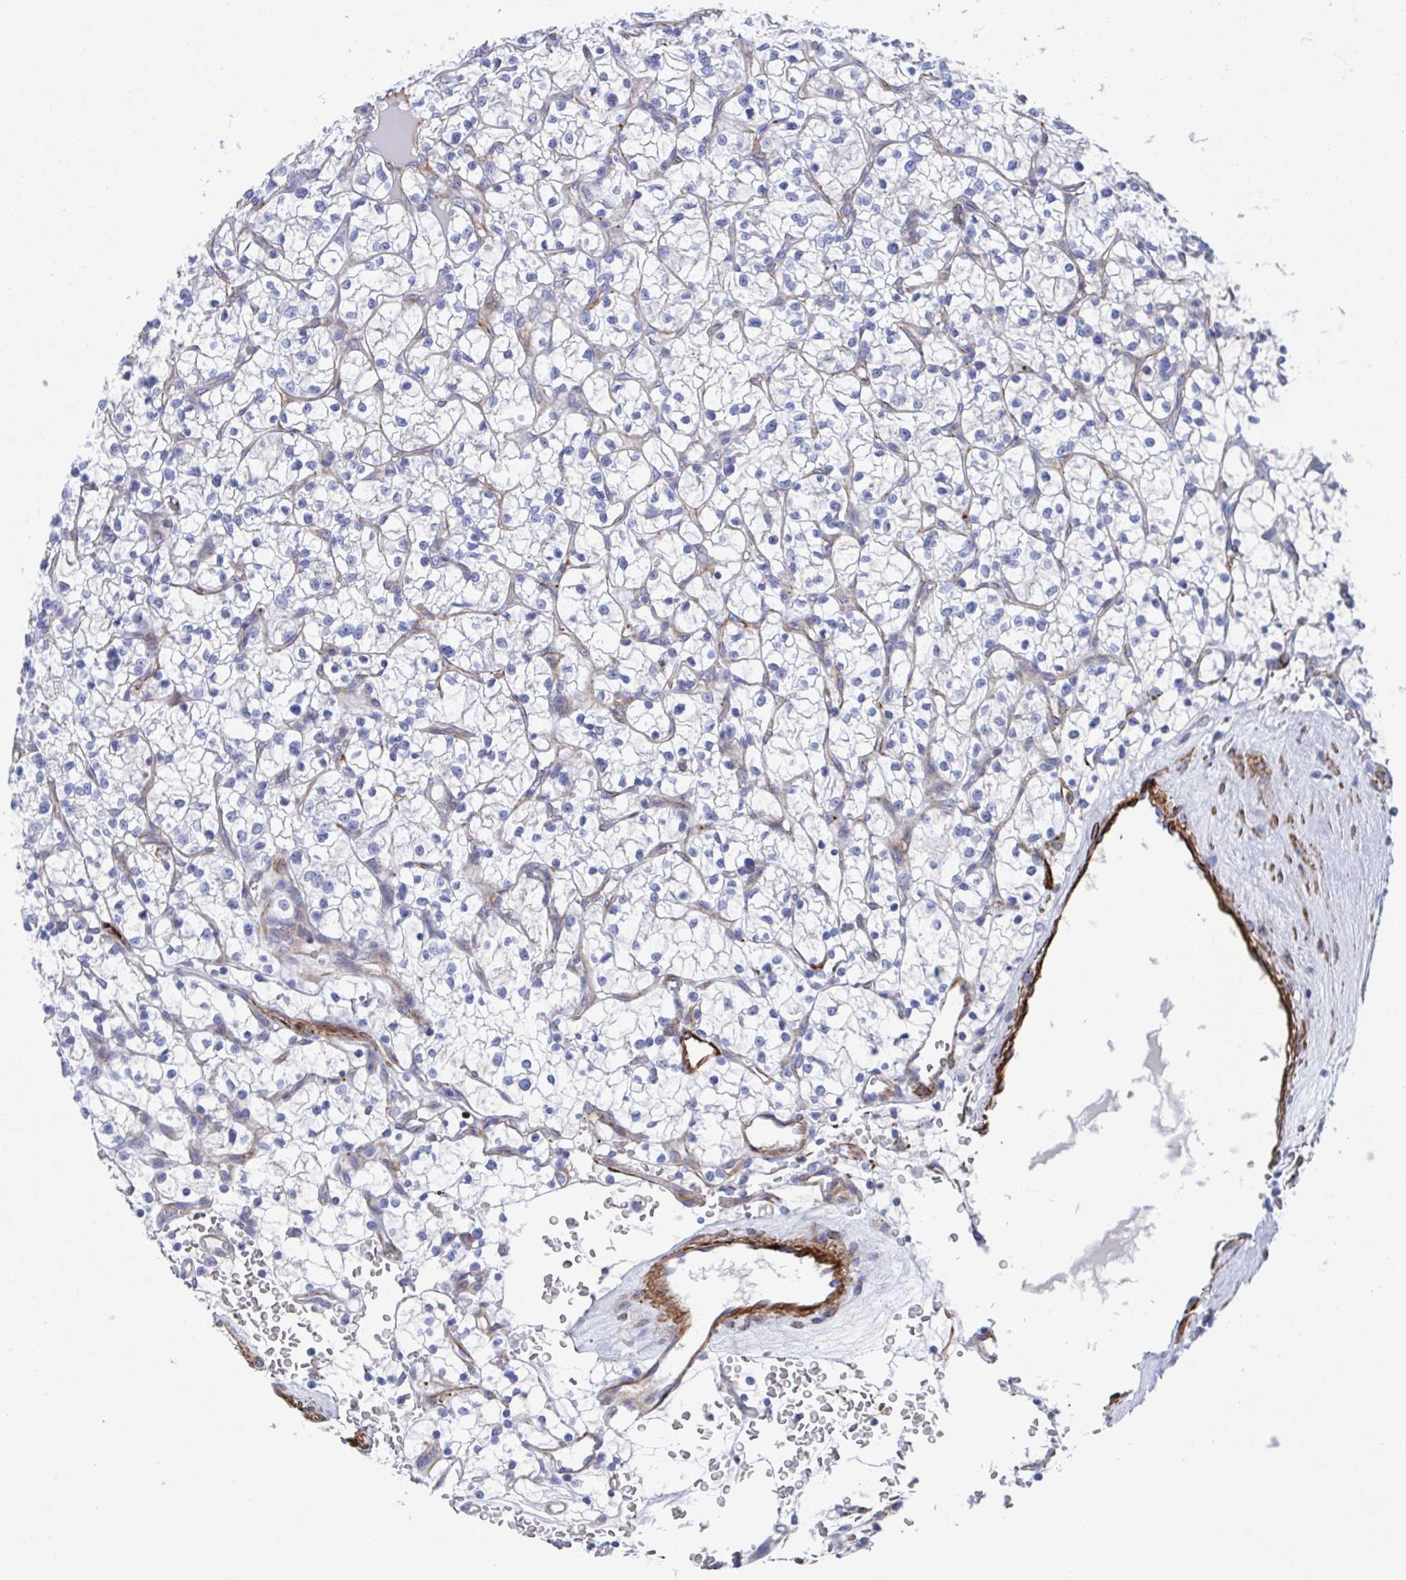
{"staining": {"intensity": "negative", "quantity": "none", "location": "none"}, "tissue": "renal cancer", "cell_type": "Tumor cells", "image_type": "cancer", "snomed": [{"axis": "morphology", "description": "Adenocarcinoma, NOS"}, {"axis": "topography", "description": "Kidney"}], "caption": "An image of human adenocarcinoma (renal) is negative for staining in tumor cells.", "gene": "KLC3", "patient": {"sex": "female", "age": 64}}